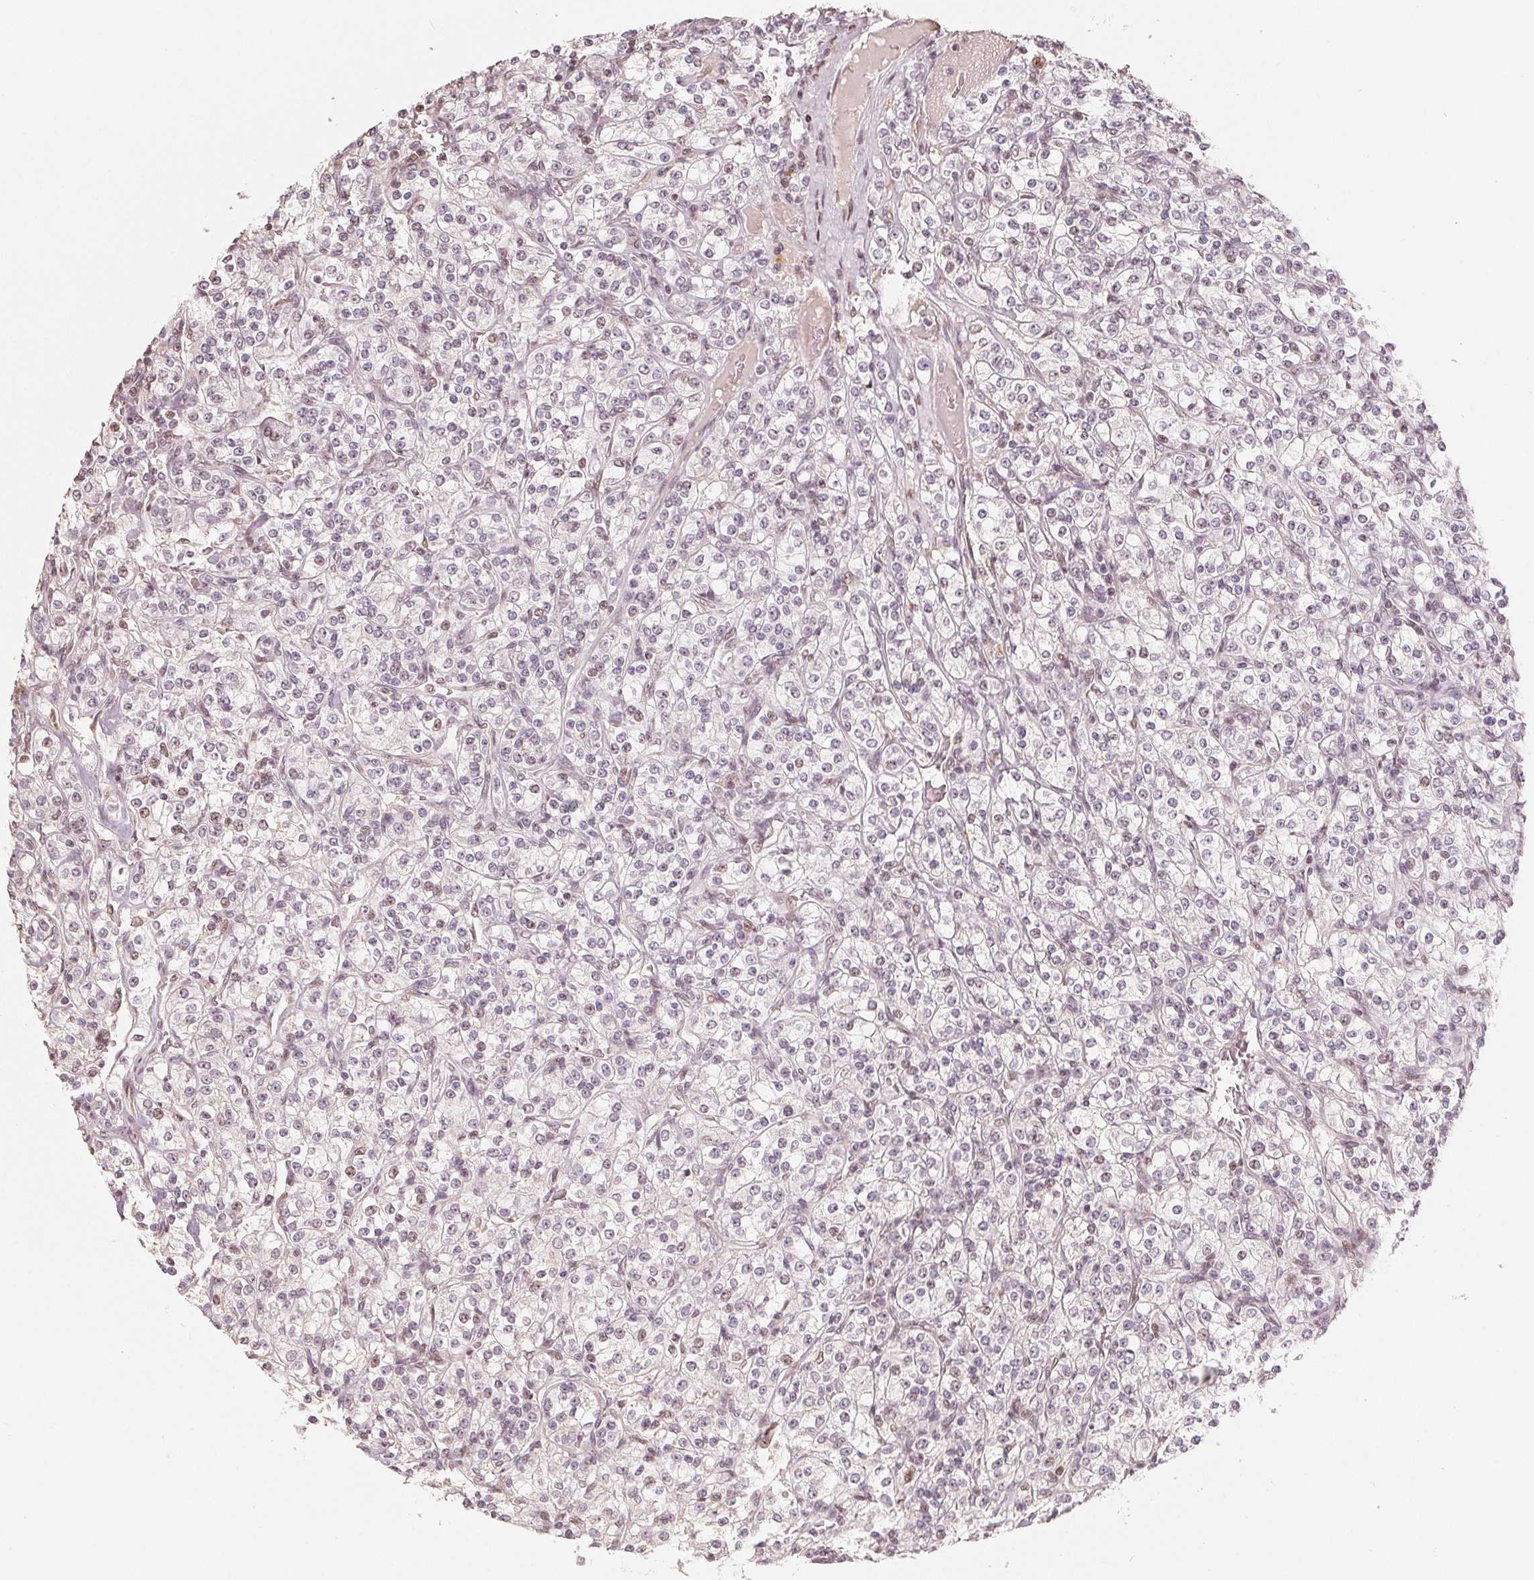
{"staining": {"intensity": "negative", "quantity": "none", "location": "none"}, "tissue": "renal cancer", "cell_type": "Tumor cells", "image_type": "cancer", "snomed": [{"axis": "morphology", "description": "Adenocarcinoma, NOS"}, {"axis": "topography", "description": "Kidney"}], "caption": "Immunohistochemical staining of human adenocarcinoma (renal) reveals no significant expression in tumor cells. Brightfield microscopy of immunohistochemistry (IHC) stained with DAB (brown) and hematoxylin (blue), captured at high magnification.", "gene": "CCDC138", "patient": {"sex": "male", "age": 77}}